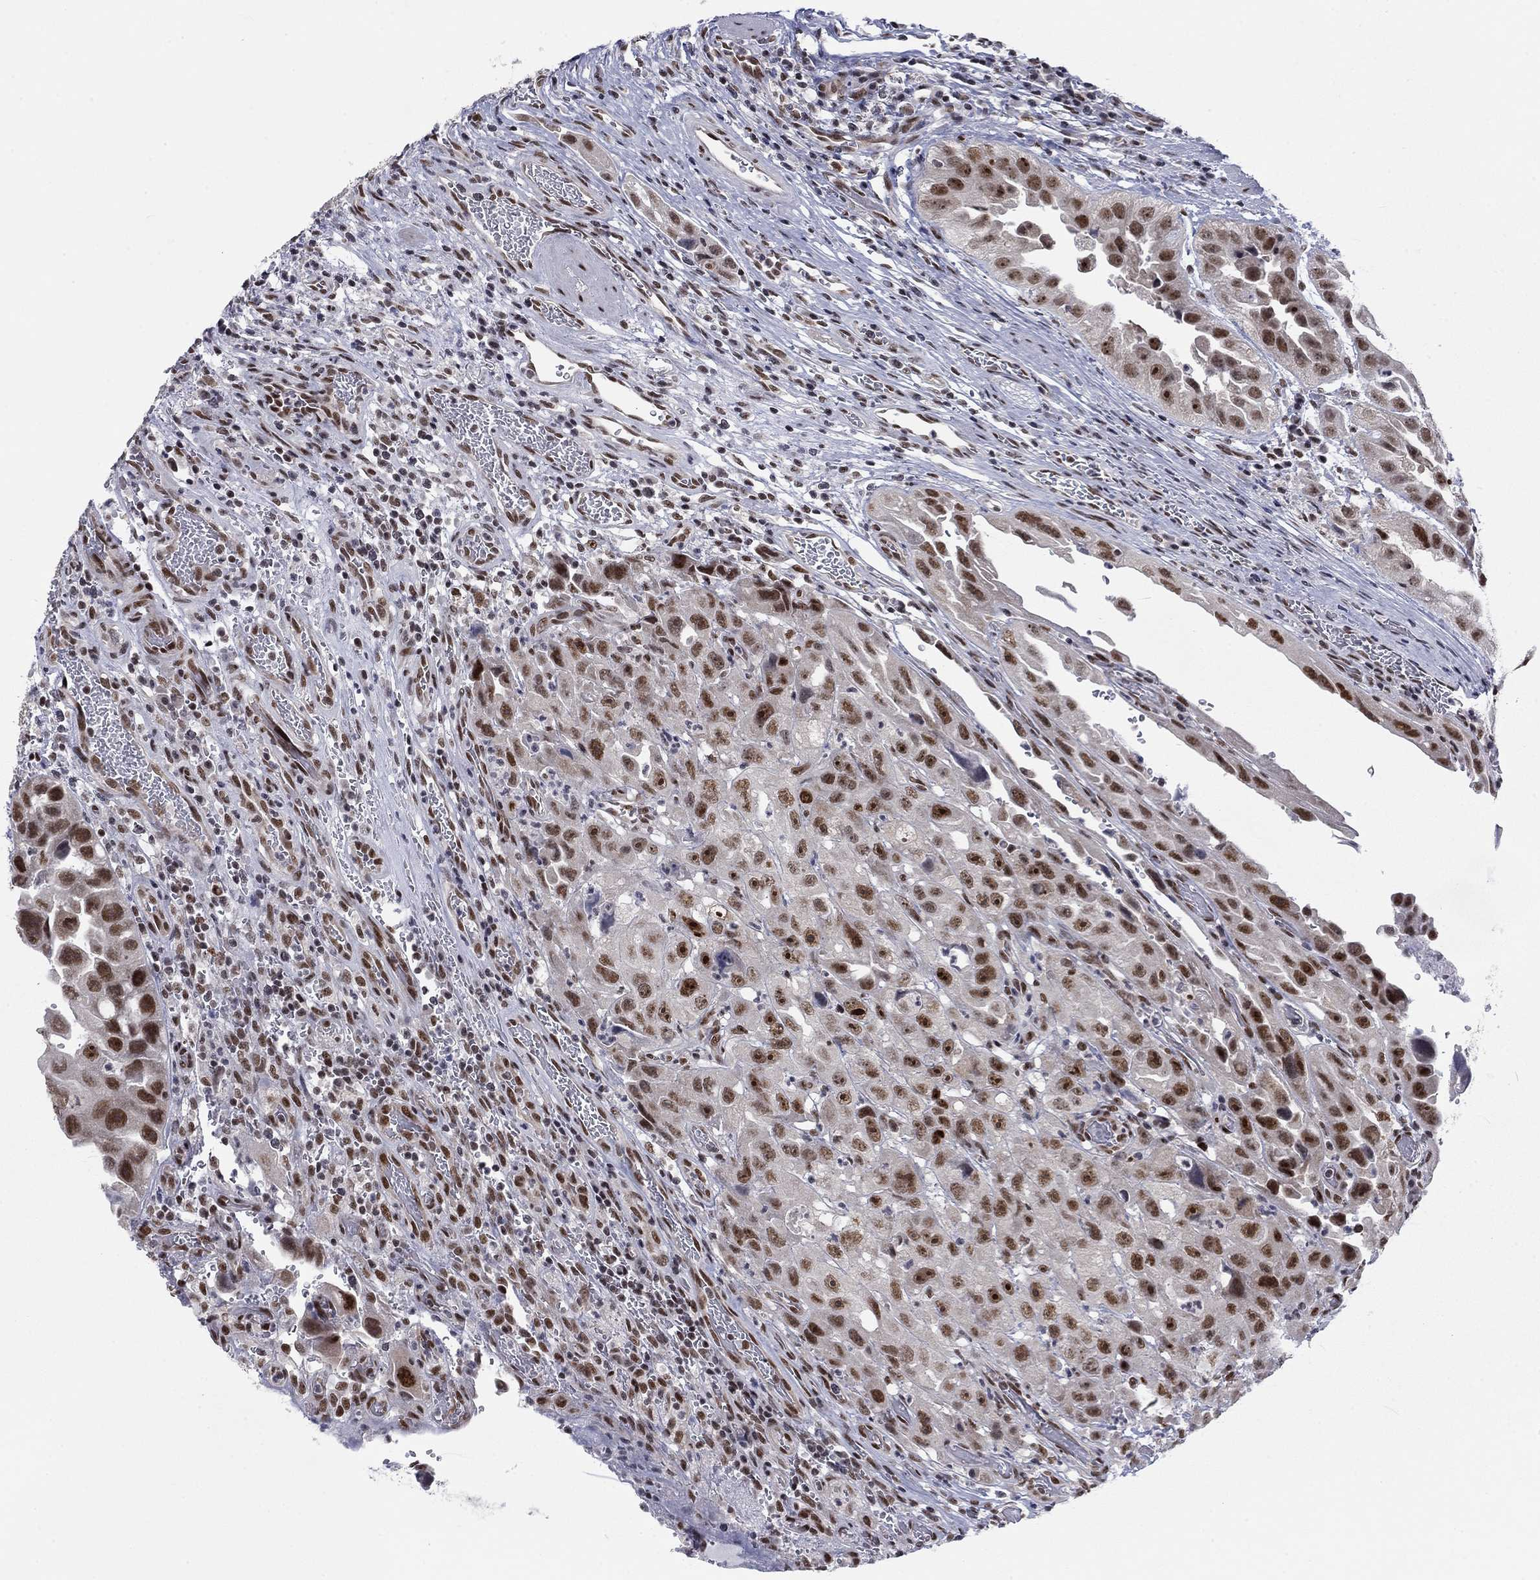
{"staining": {"intensity": "strong", "quantity": "<25%", "location": "nuclear"}, "tissue": "urothelial cancer", "cell_type": "Tumor cells", "image_type": "cancer", "snomed": [{"axis": "morphology", "description": "Urothelial carcinoma, High grade"}, {"axis": "topography", "description": "Urinary bladder"}], "caption": "A brown stain shows strong nuclear positivity of a protein in urothelial cancer tumor cells.", "gene": "FYTTD1", "patient": {"sex": "female", "age": 41}}